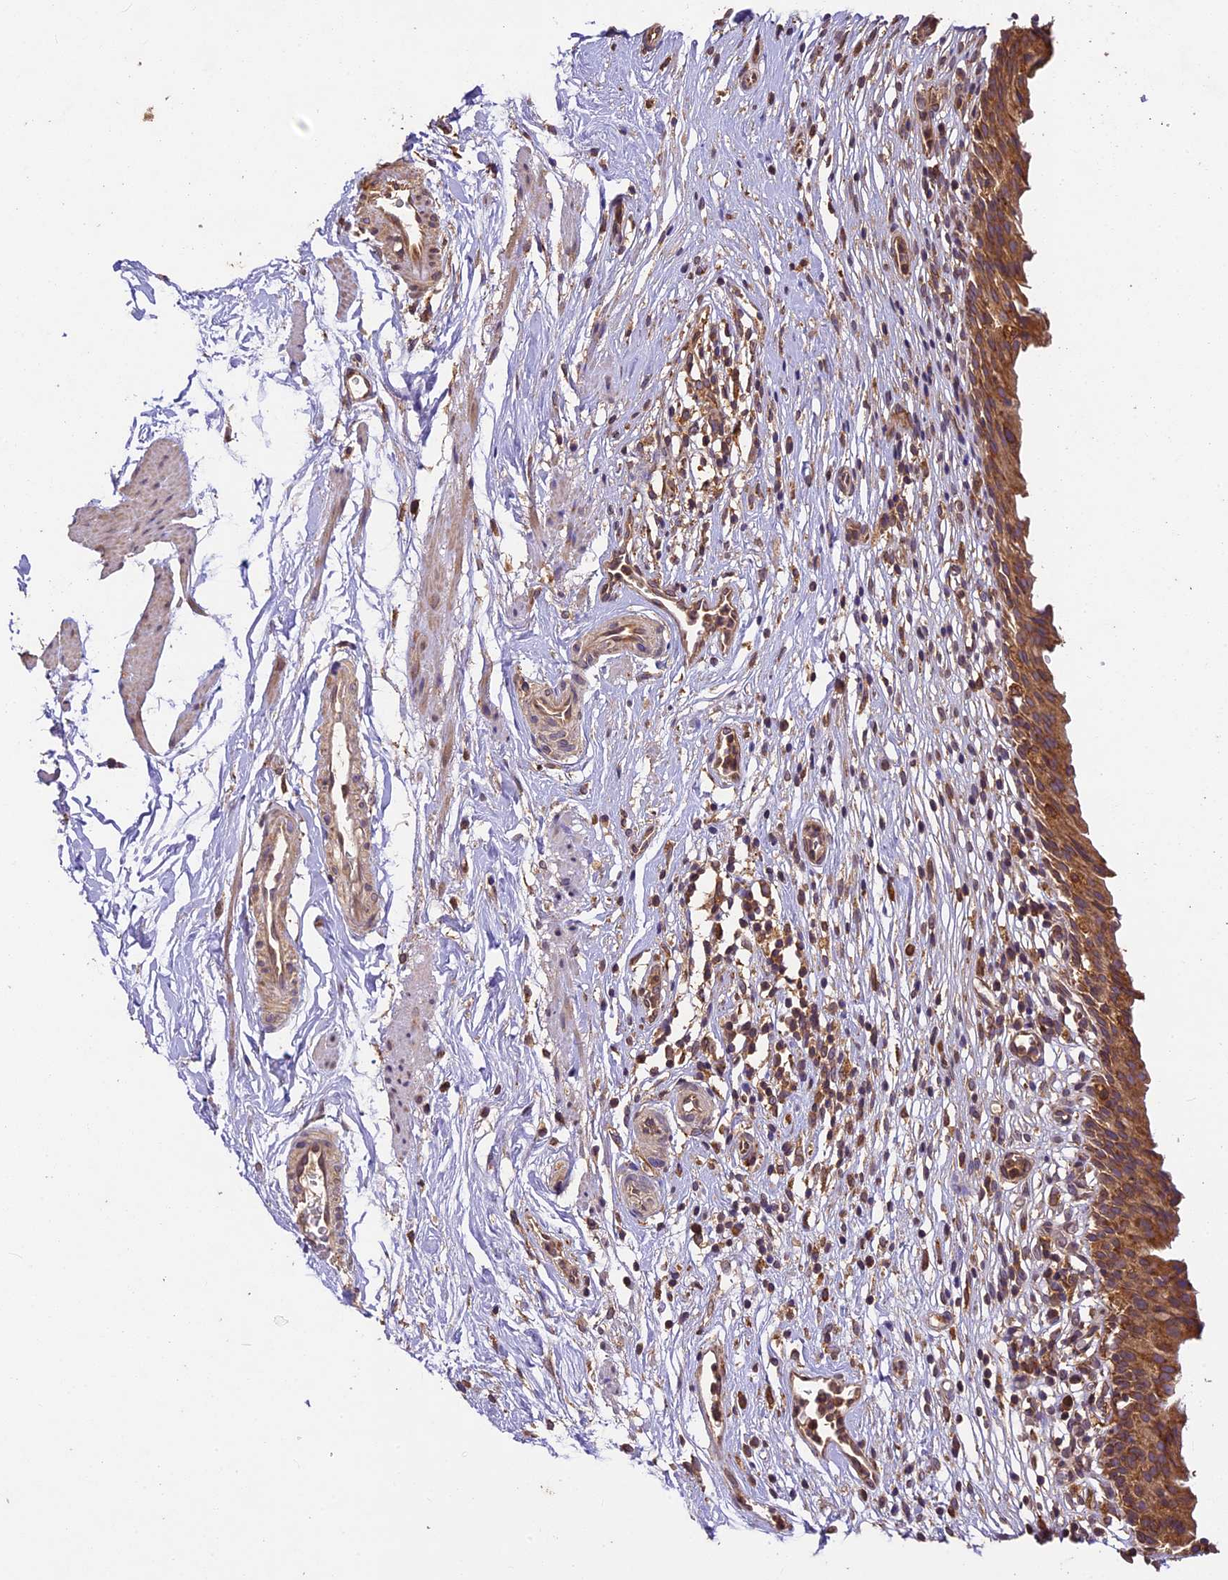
{"staining": {"intensity": "moderate", "quantity": ">75%", "location": "cytoplasmic/membranous"}, "tissue": "urinary bladder", "cell_type": "Urothelial cells", "image_type": "normal", "snomed": [{"axis": "morphology", "description": "Normal tissue, NOS"}, {"axis": "morphology", "description": "Inflammation, NOS"}, {"axis": "topography", "description": "Urinary bladder"}], "caption": "Normal urinary bladder exhibits moderate cytoplasmic/membranous expression in about >75% of urothelial cells.", "gene": "BRAP", "patient": {"sex": "male", "age": 63}}